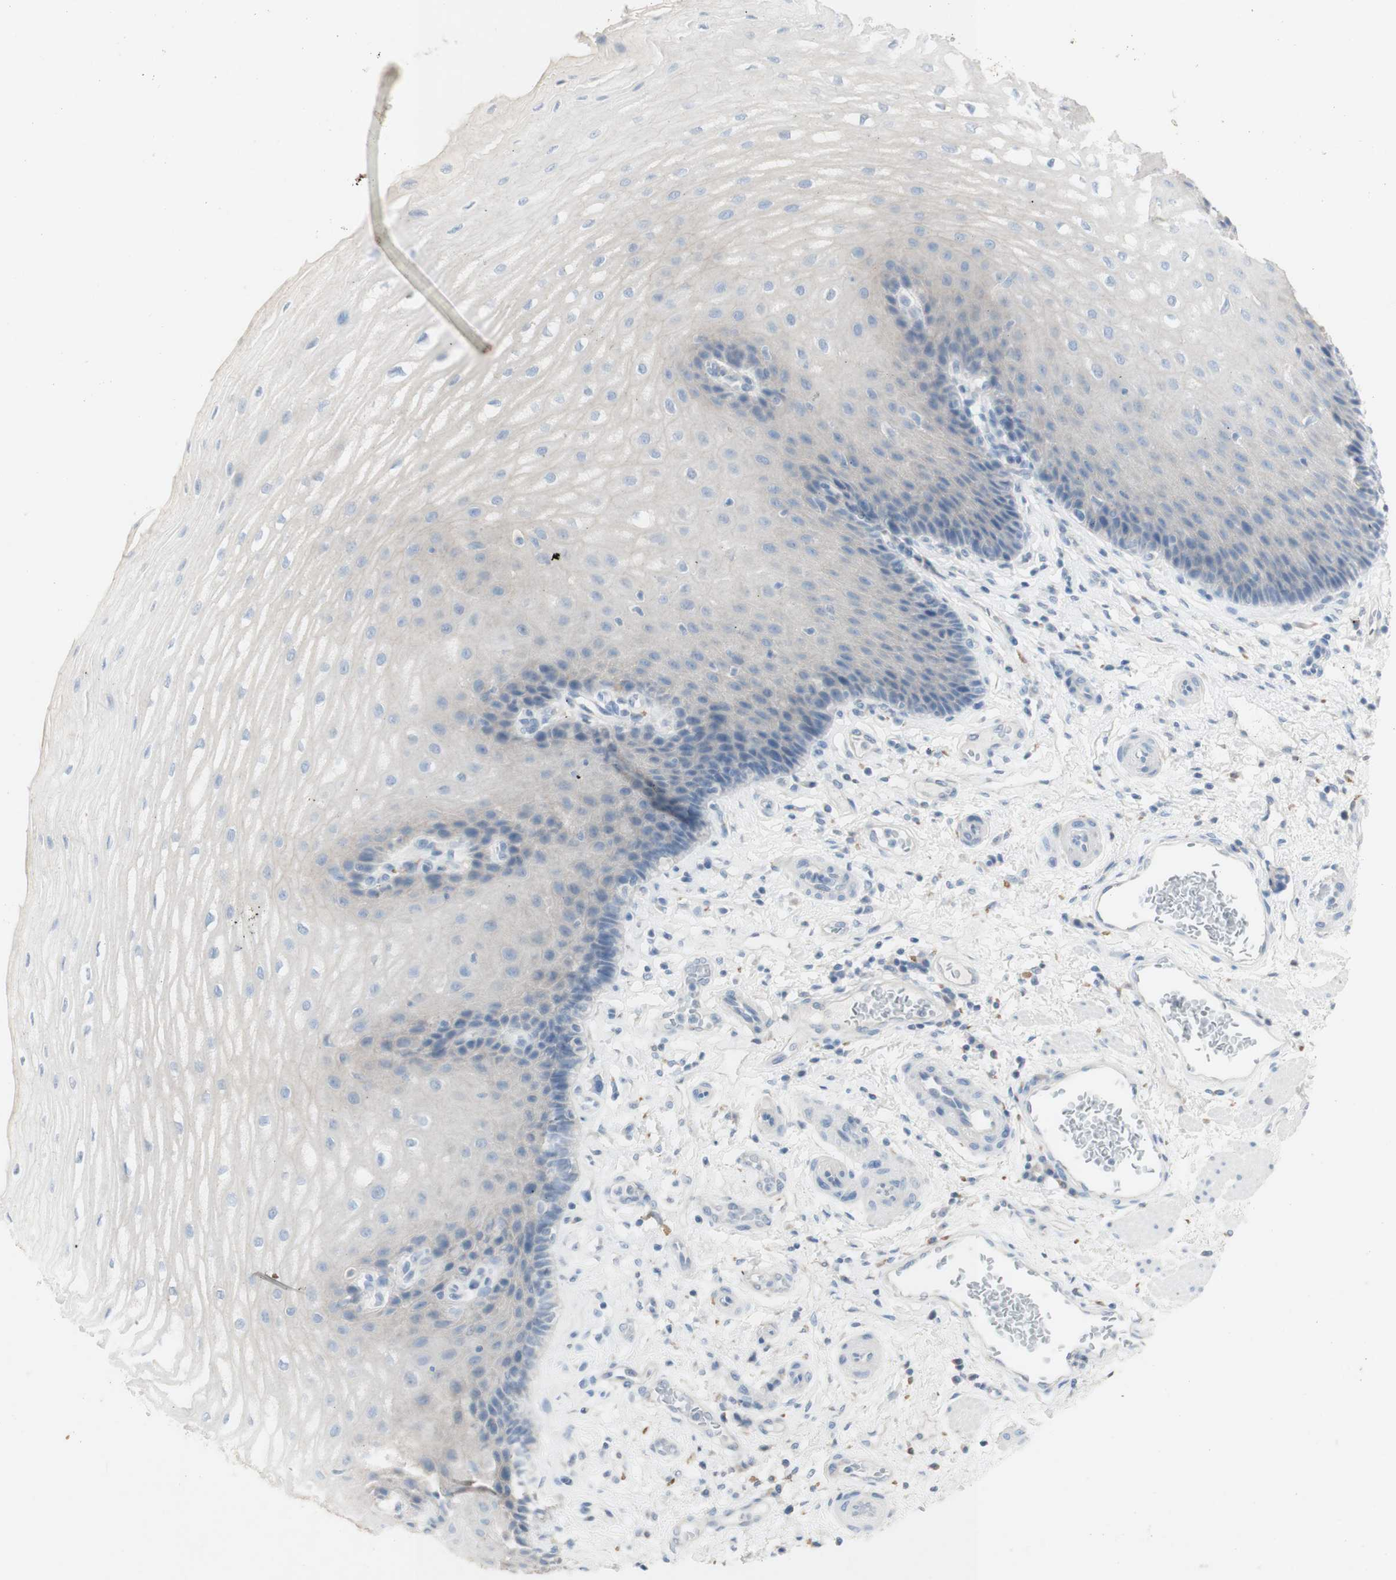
{"staining": {"intensity": "negative", "quantity": "none", "location": "none"}, "tissue": "esophagus", "cell_type": "Squamous epithelial cells", "image_type": "normal", "snomed": [{"axis": "morphology", "description": "Normal tissue, NOS"}, {"axis": "topography", "description": "Esophagus"}], "caption": "IHC of benign human esophagus demonstrates no expression in squamous epithelial cells. Nuclei are stained in blue.", "gene": "ART3", "patient": {"sex": "male", "age": 54}}